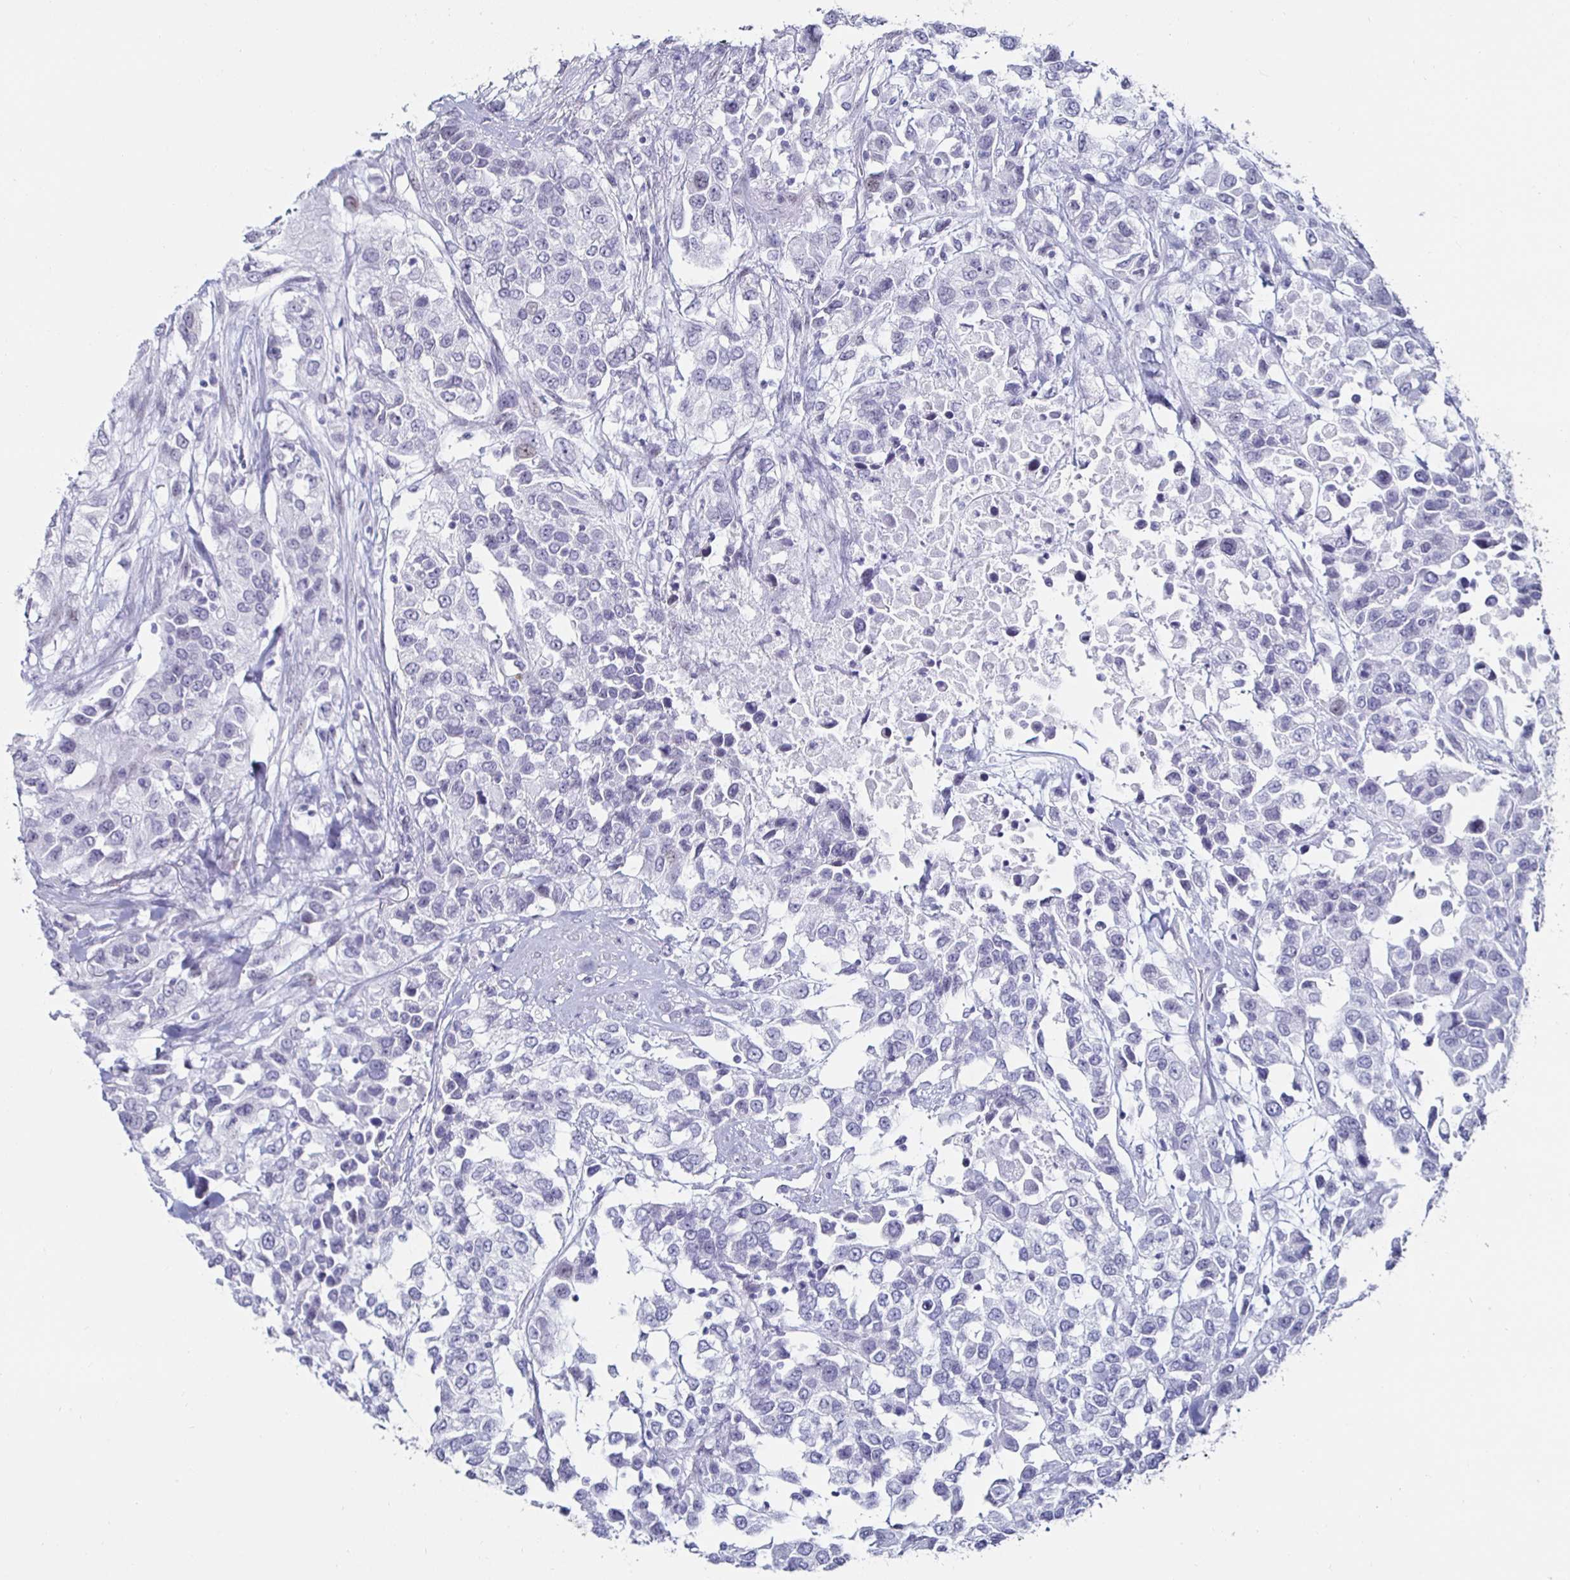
{"staining": {"intensity": "negative", "quantity": "none", "location": "none"}, "tissue": "urothelial cancer", "cell_type": "Tumor cells", "image_type": "cancer", "snomed": [{"axis": "morphology", "description": "Urothelial carcinoma, High grade"}, {"axis": "topography", "description": "Urinary bladder"}], "caption": "Immunohistochemistry (IHC) image of human urothelial cancer stained for a protein (brown), which demonstrates no positivity in tumor cells.", "gene": "KRT4", "patient": {"sex": "female", "age": 80}}